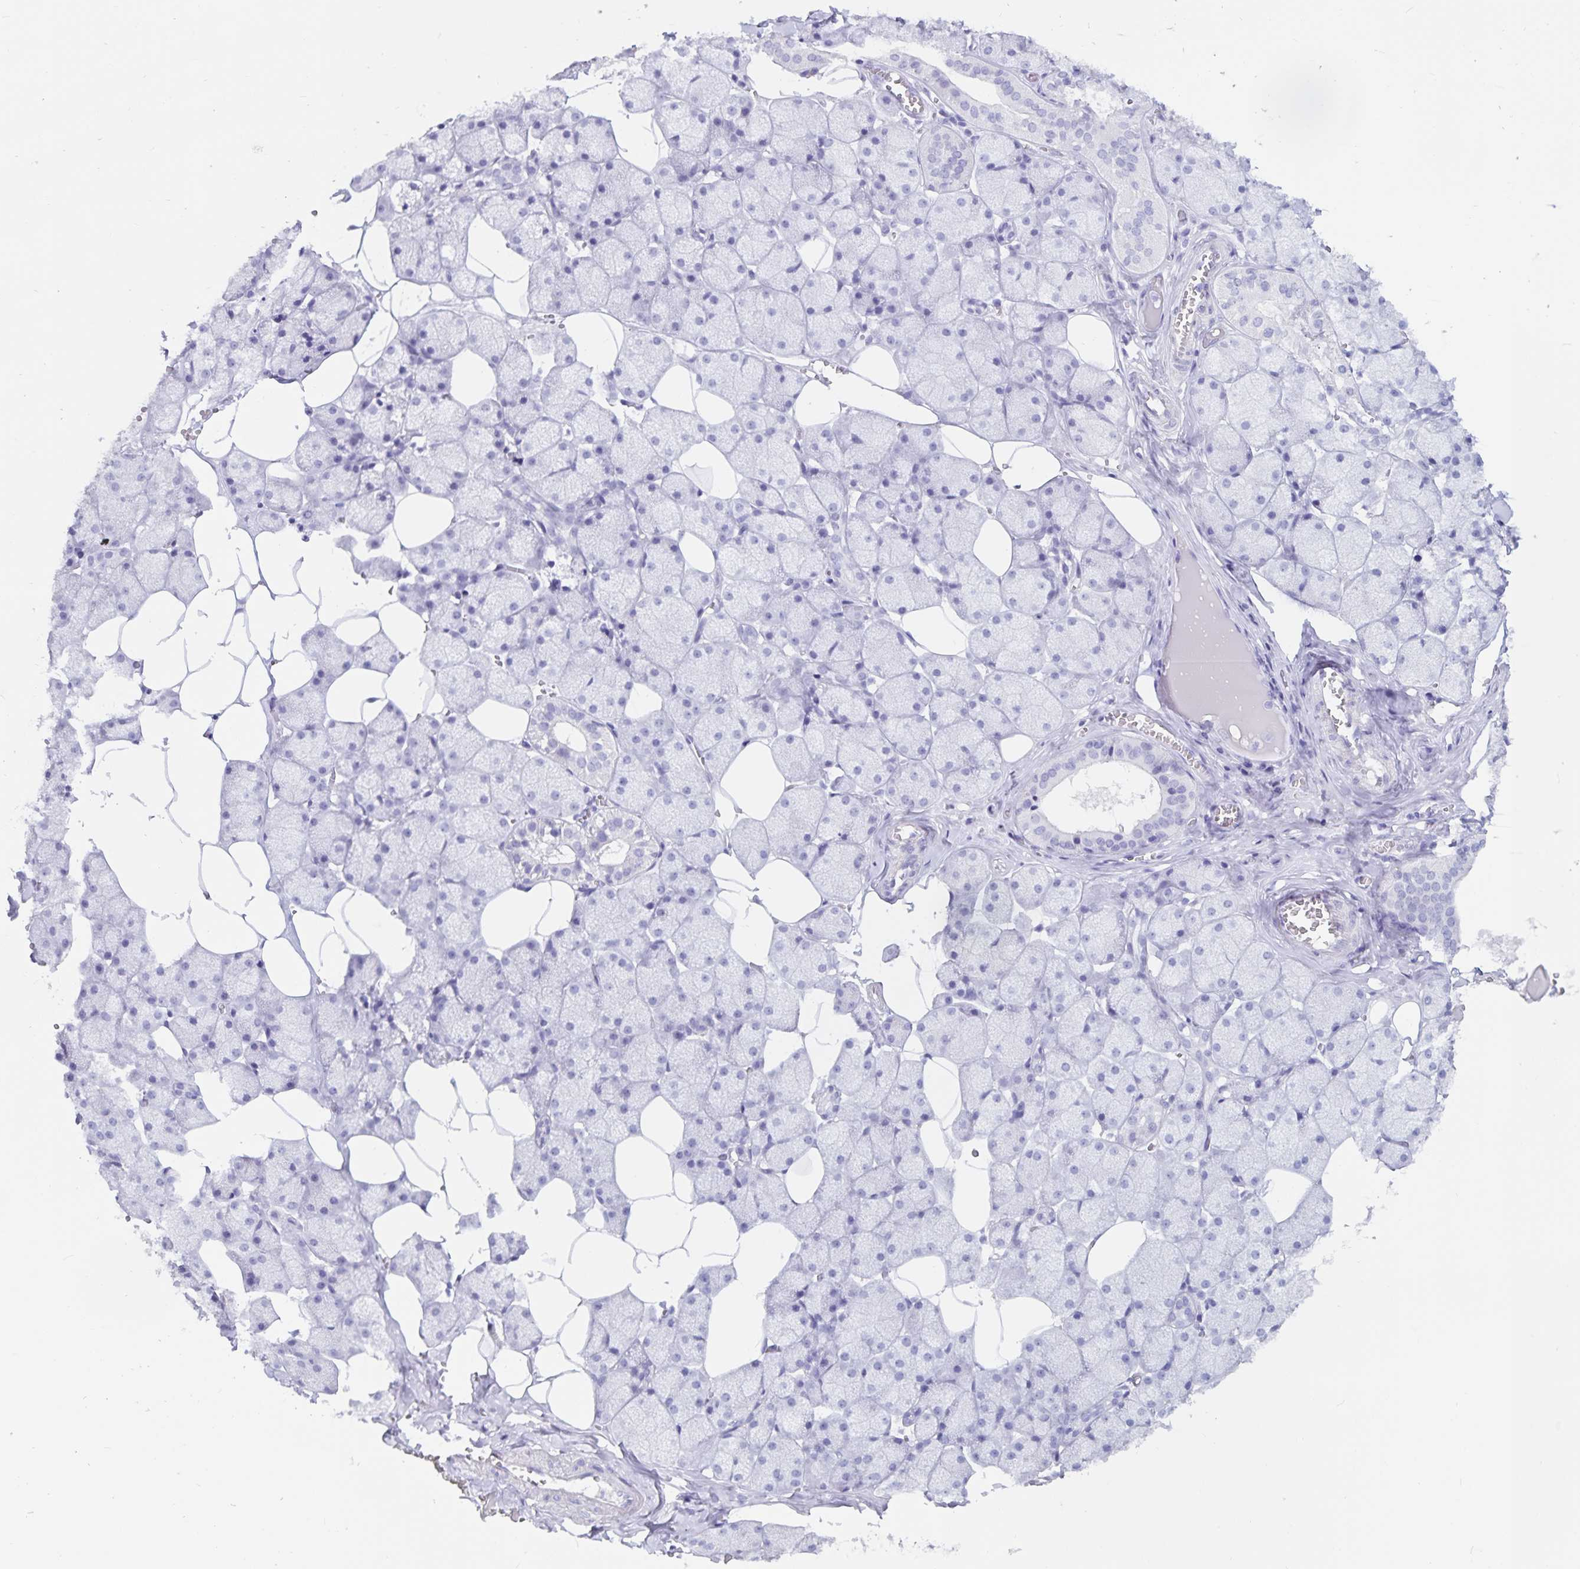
{"staining": {"intensity": "negative", "quantity": "none", "location": "none"}, "tissue": "salivary gland", "cell_type": "Glandular cells", "image_type": "normal", "snomed": [{"axis": "morphology", "description": "Normal tissue, NOS"}, {"axis": "topography", "description": "Salivary gland"}, {"axis": "topography", "description": "Peripheral nerve tissue"}], "caption": "The immunohistochemistry histopathology image has no significant positivity in glandular cells of salivary gland. (Immunohistochemistry (ihc), brightfield microscopy, high magnification).", "gene": "GPR137", "patient": {"sex": "male", "age": 38}}